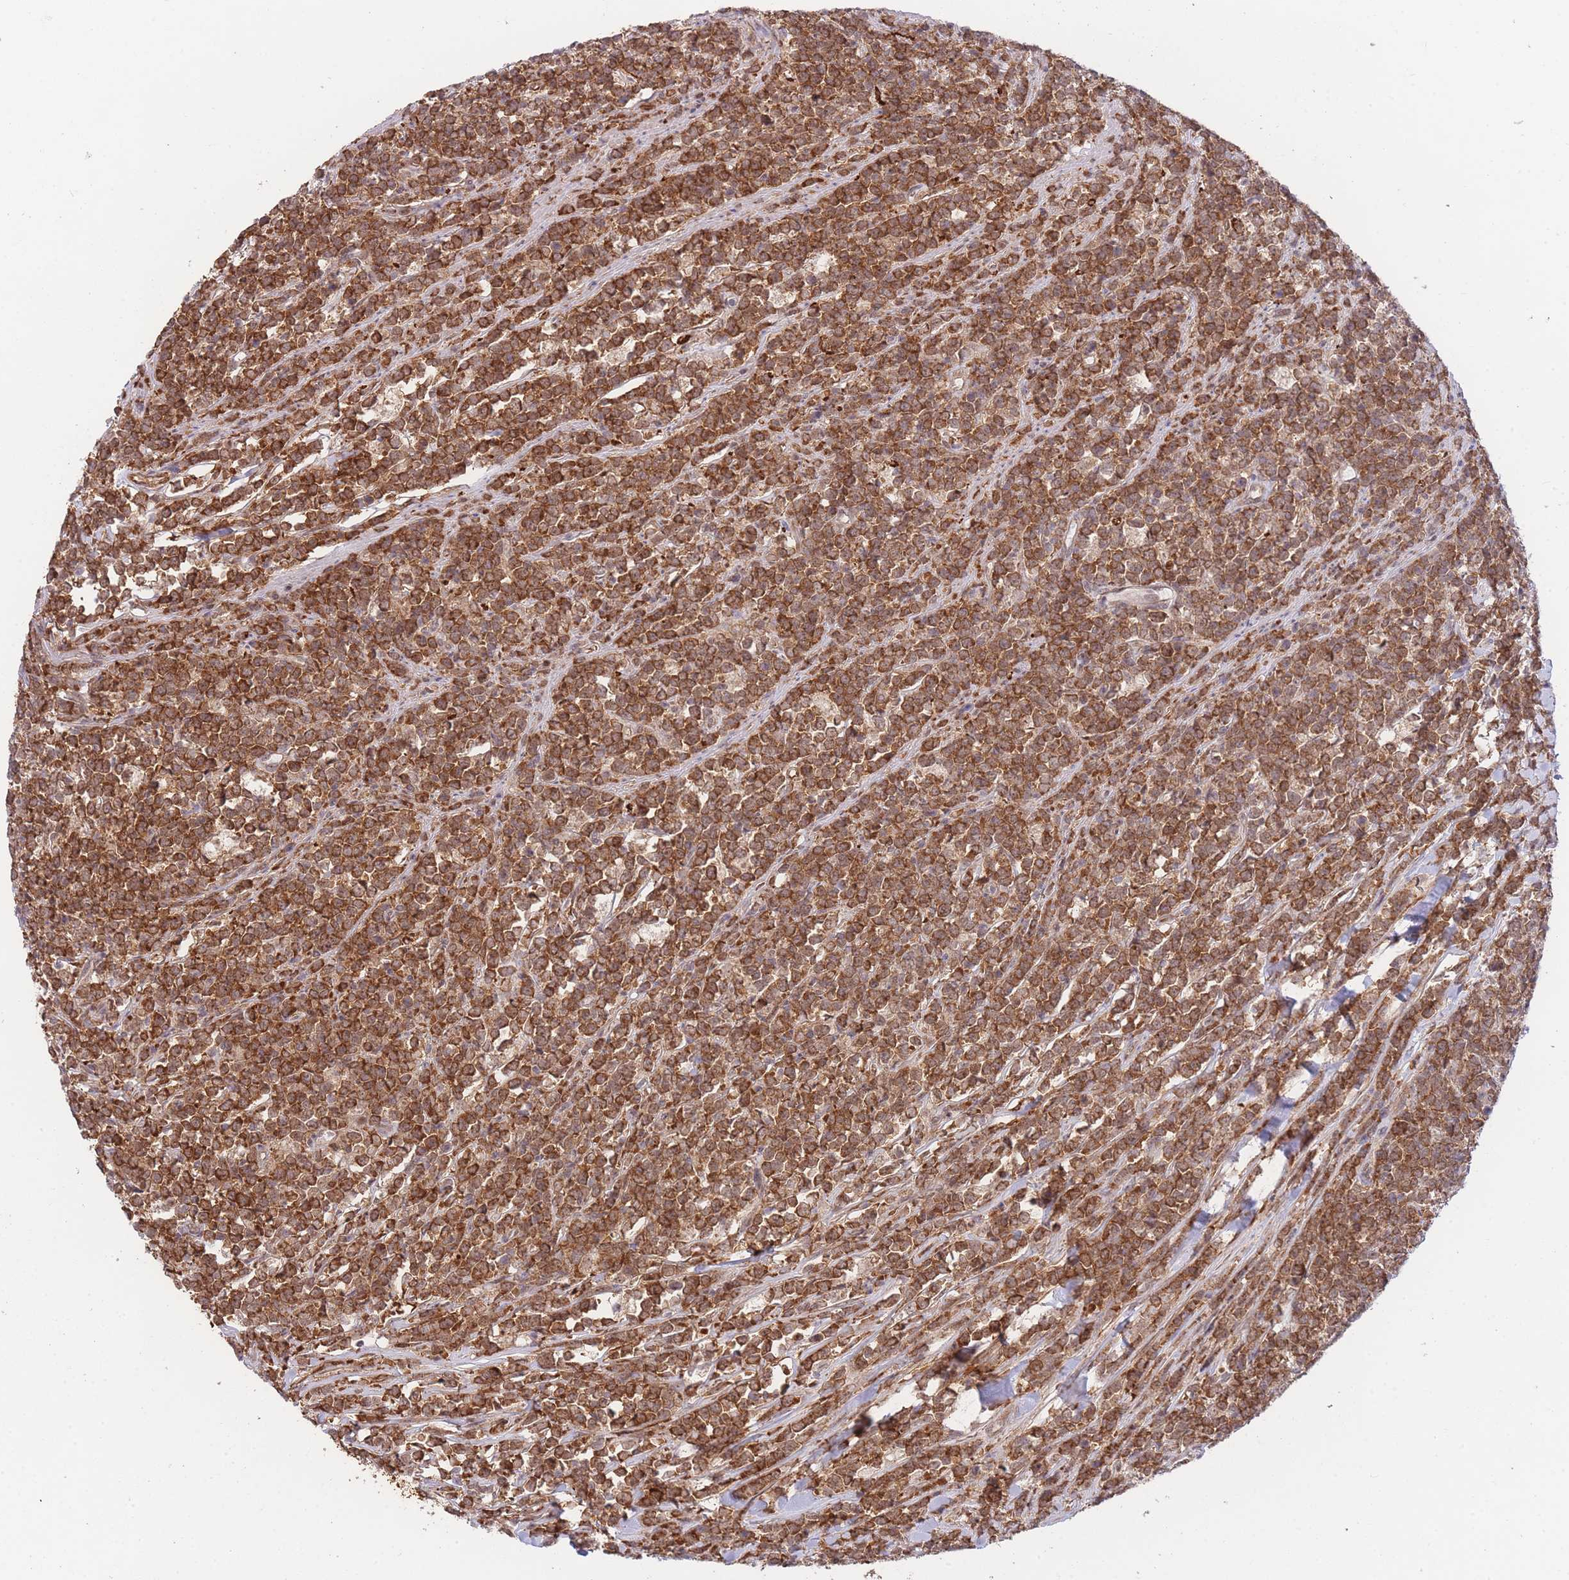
{"staining": {"intensity": "strong", "quantity": ">75%", "location": "cytoplasmic/membranous"}, "tissue": "lymphoma", "cell_type": "Tumor cells", "image_type": "cancer", "snomed": [{"axis": "morphology", "description": "Malignant lymphoma, non-Hodgkin's type, High grade"}, {"axis": "topography", "description": "Small intestine"}, {"axis": "topography", "description": "Colon"}], "caption": "Brown immunohistochemical staining in lymphoma reveals strong cytoplasmic/membranous expression in approximately >75% of tumor cells.", "gene": "EXOSC8", "patient": {"sex": "male", "age": 8}}